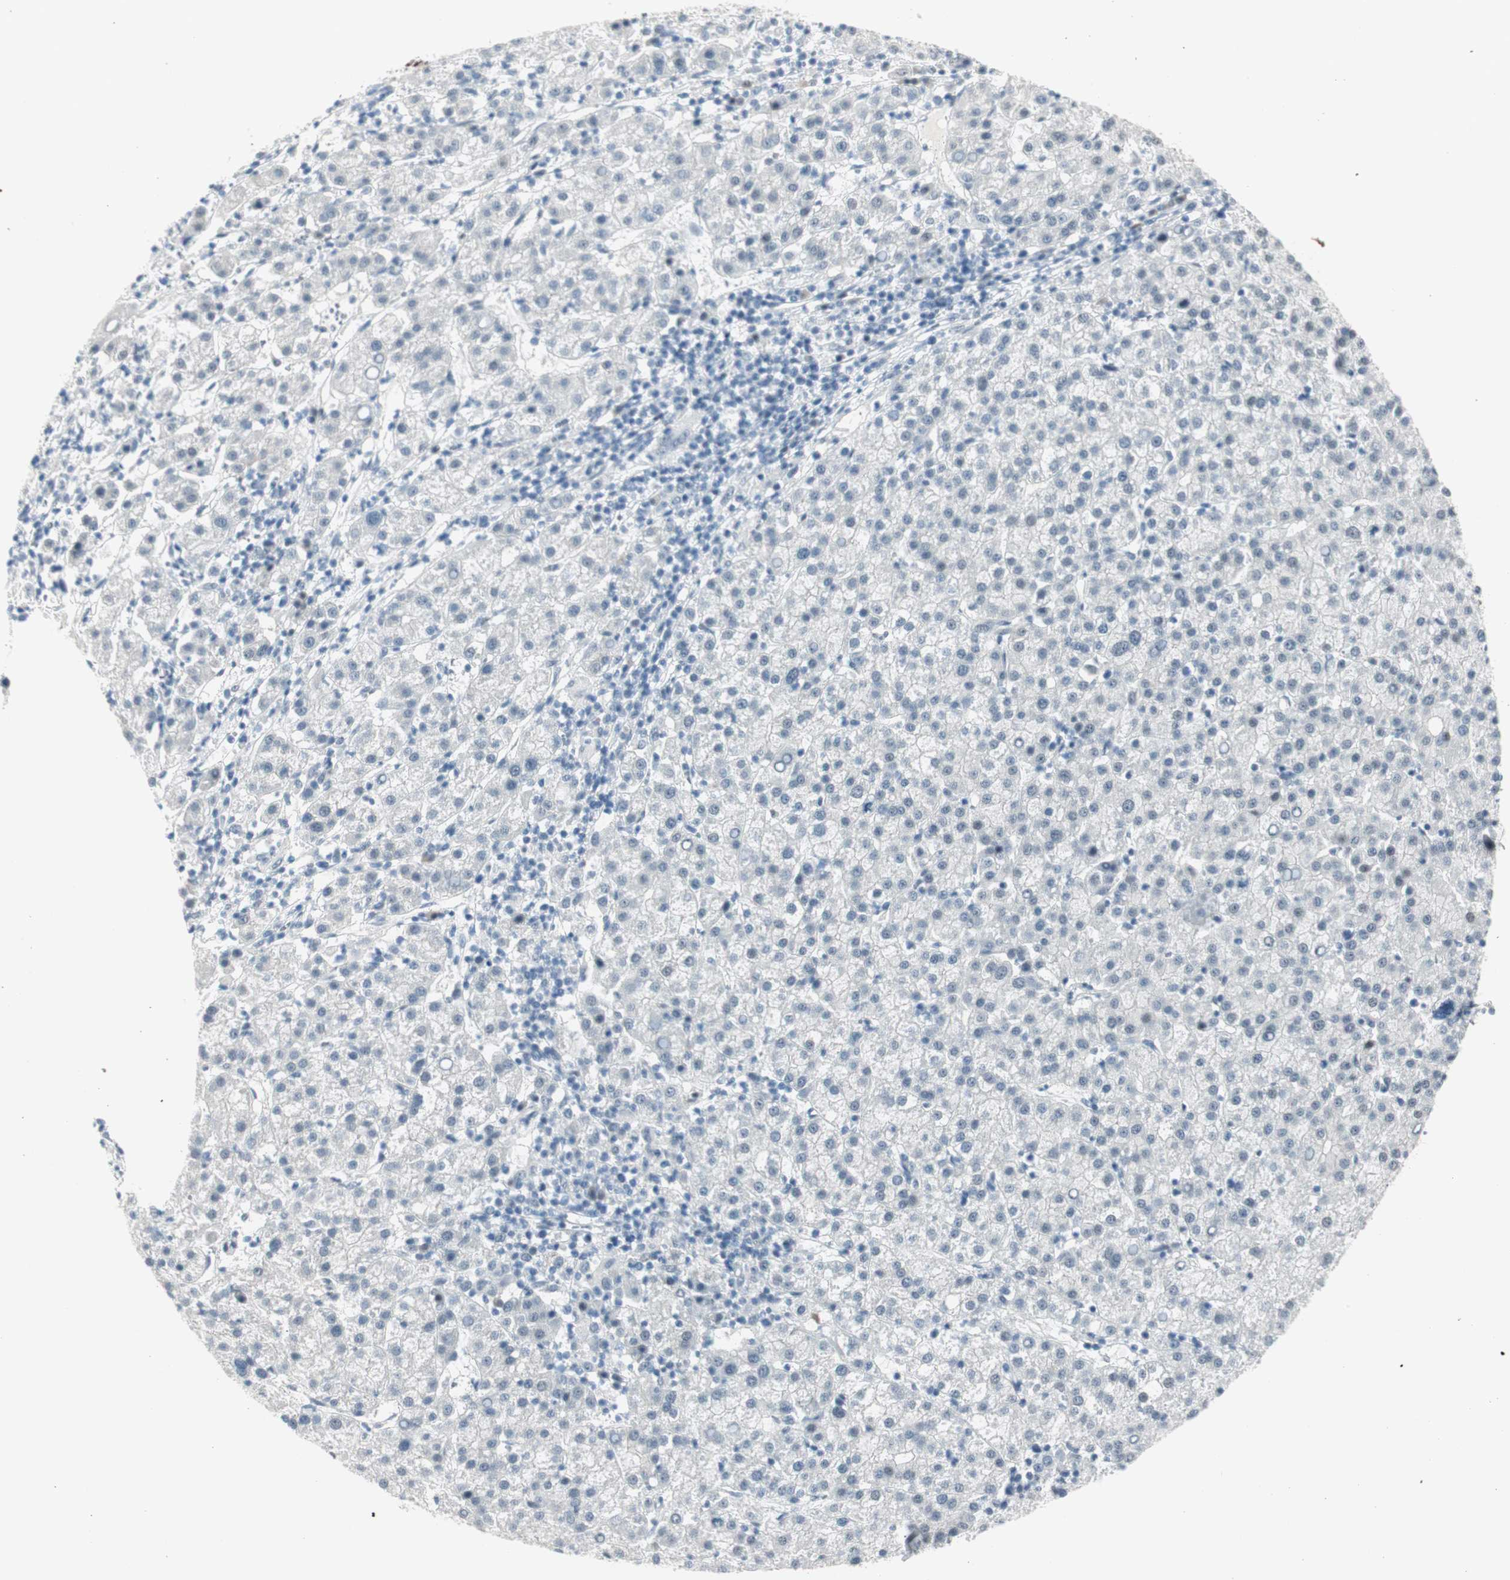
{"staining": {"intensity": "negative", "quantity": "none", "location": "none"}, "tissue": "liver cancer", "cell_type": "Tumor cells", "image_type": "cancer", "snomed": [{"axis": "morphology", "description": "Carcinoma, Hepatocellular, NOS"}, {"axis": "topography", "description": "Liver"}], "caption": "Immunohistochemical staining of hepatocellular carcinoma (liver) shows no significant positivity in tumor cells. (Brightfield microscopy of DAB (3,3'-diaminobenzidine) immunohistochemistry at high magnification).", "gene": "LONP2", "patient": {"sex": "female", "age": 58}}